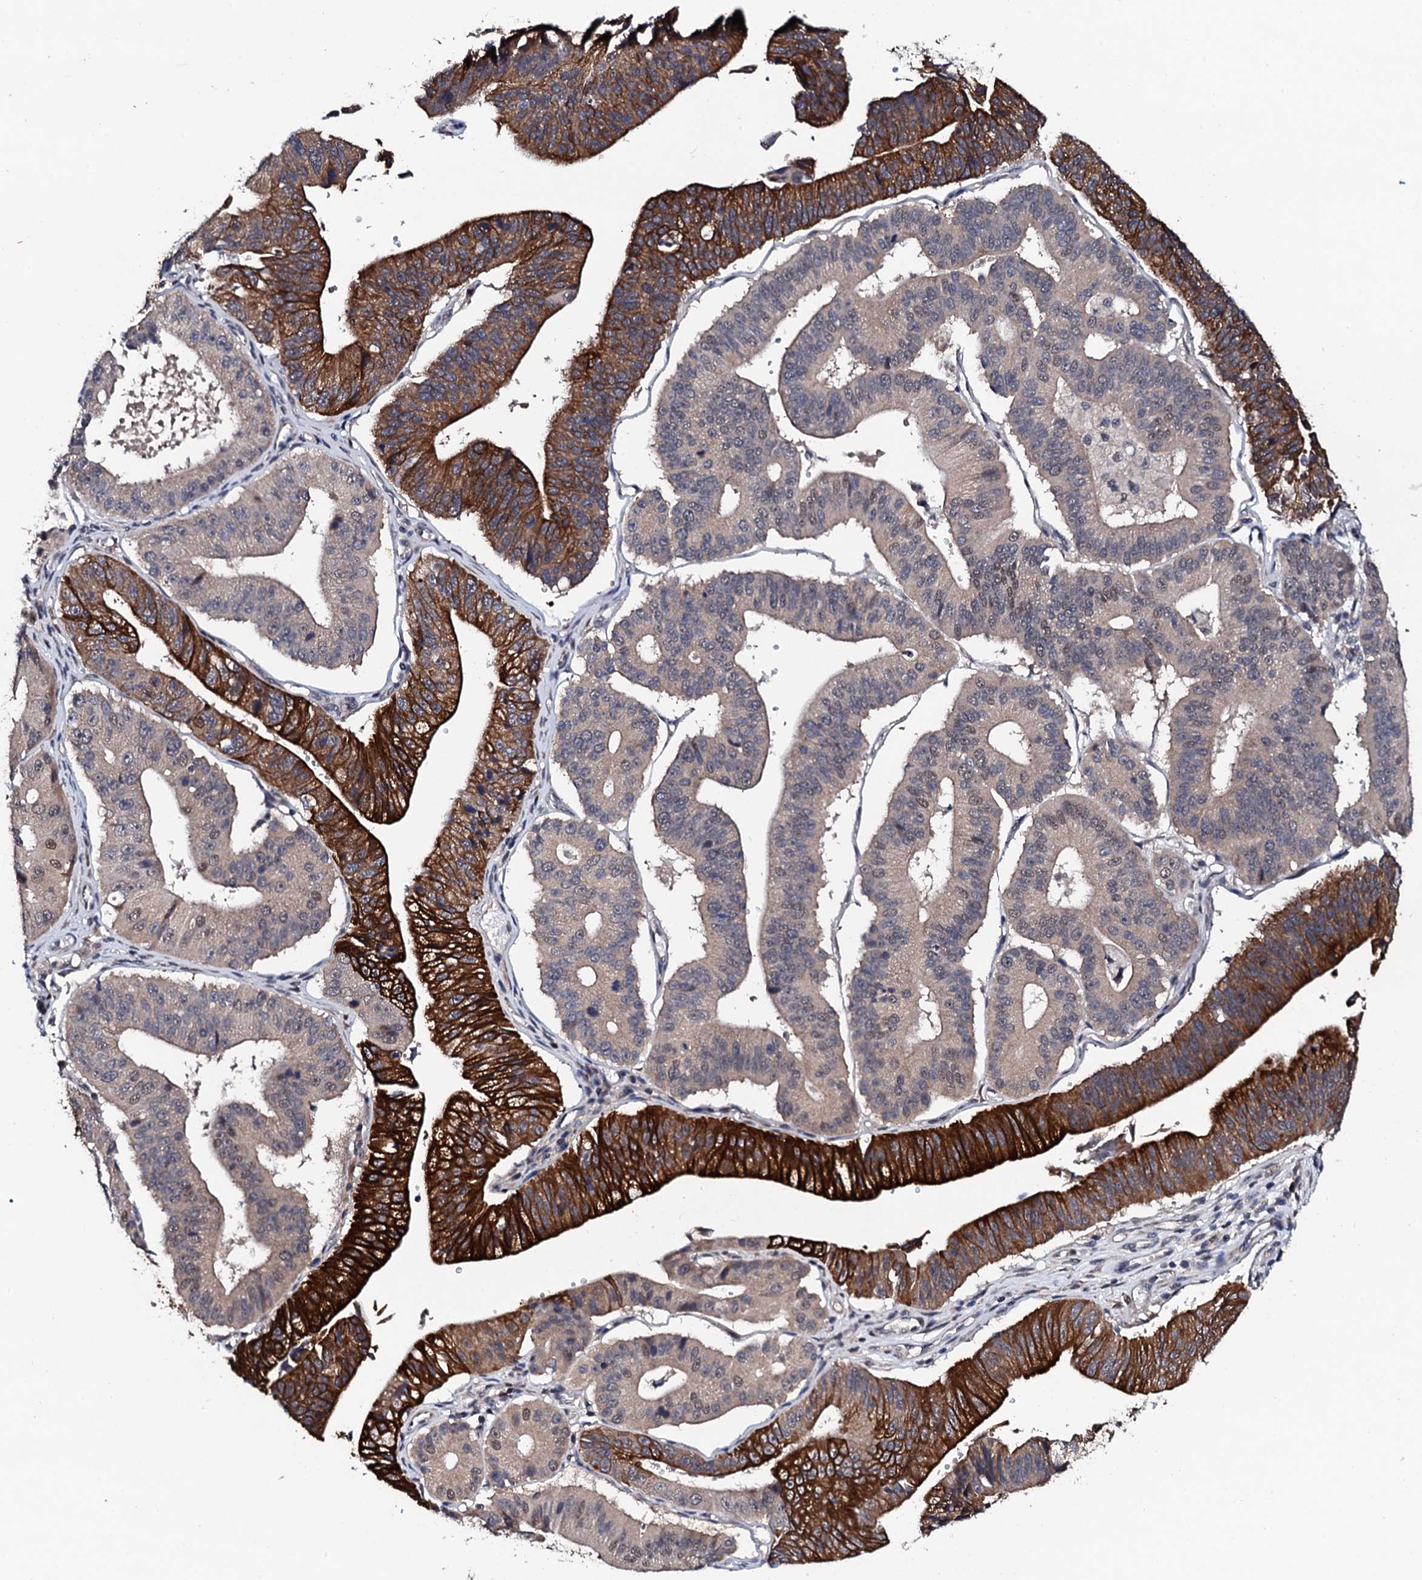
{"staining": {"intensity": "strong", "quantity": "25%-75%", "location": "cytoplasmic/membranous"}, "tissue": "stomach cancer", "cell_type": "Tumor cells", "image_type": "cancer", "snomed": [{"axis": "morphology", "description": "Adenocarcinoma, NOS"}, {"axis": "topography", "description": "Stomach"}], "caption": "Immunohistochemical staining of stomach cancer displays high levels of strong cytoplasmic/membranous positivity in about 25%-75% of tumor cells.", "gene": "IP6K1", "patient": {"sex": "male", "age": 59}}